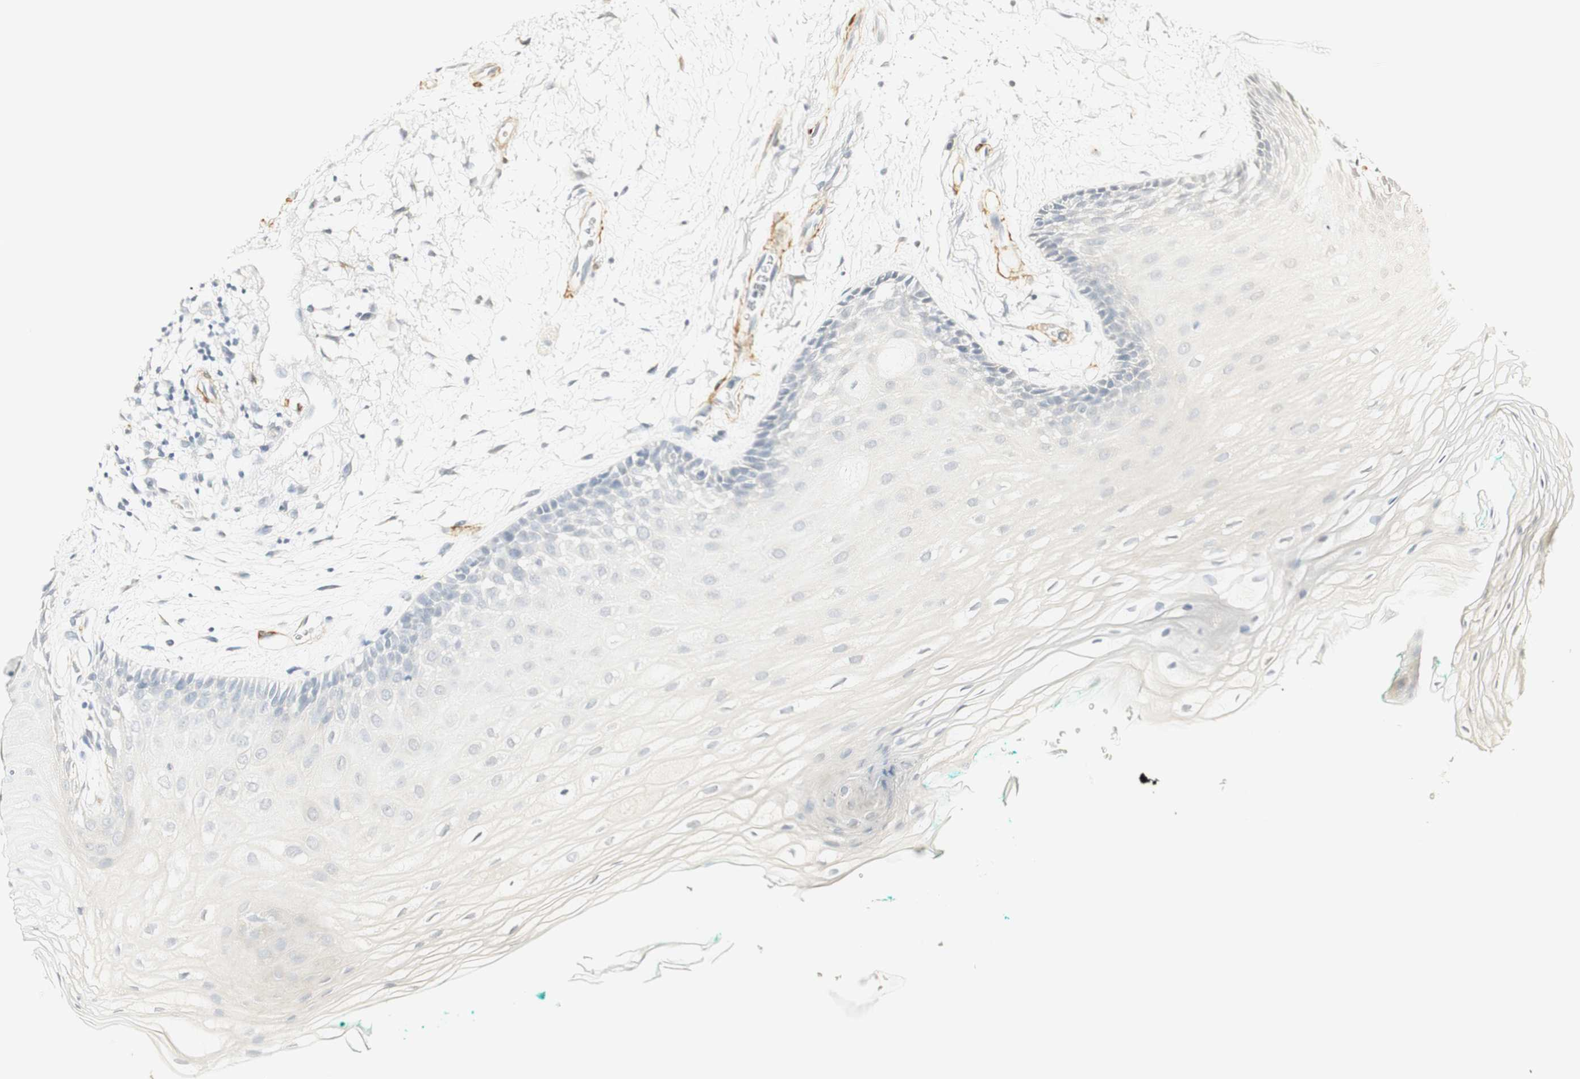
{"staining": {"intensity": "negative", "quantity": "none", "location": "none"}, "tissue": "oral mucosa", "cell_type": "Squamous epithelial cells", "image_type": "normal", "snomed": [{"axis": "morphology", "description": "Normal tissue, NOS"}, {"axis": "topography", "description": "Skeletal muscle"}, {"axis": "topography", "description": "Oral tissue"}, {"axis": "topography", "description": "Peripheral nerve tissue"}], "caption": "This is an IHC image of normal oral mucosa. There is no staining in squamous epithelial cells.", "gene": "FMO3", "patient": {"sex": "female", "age": 84}}